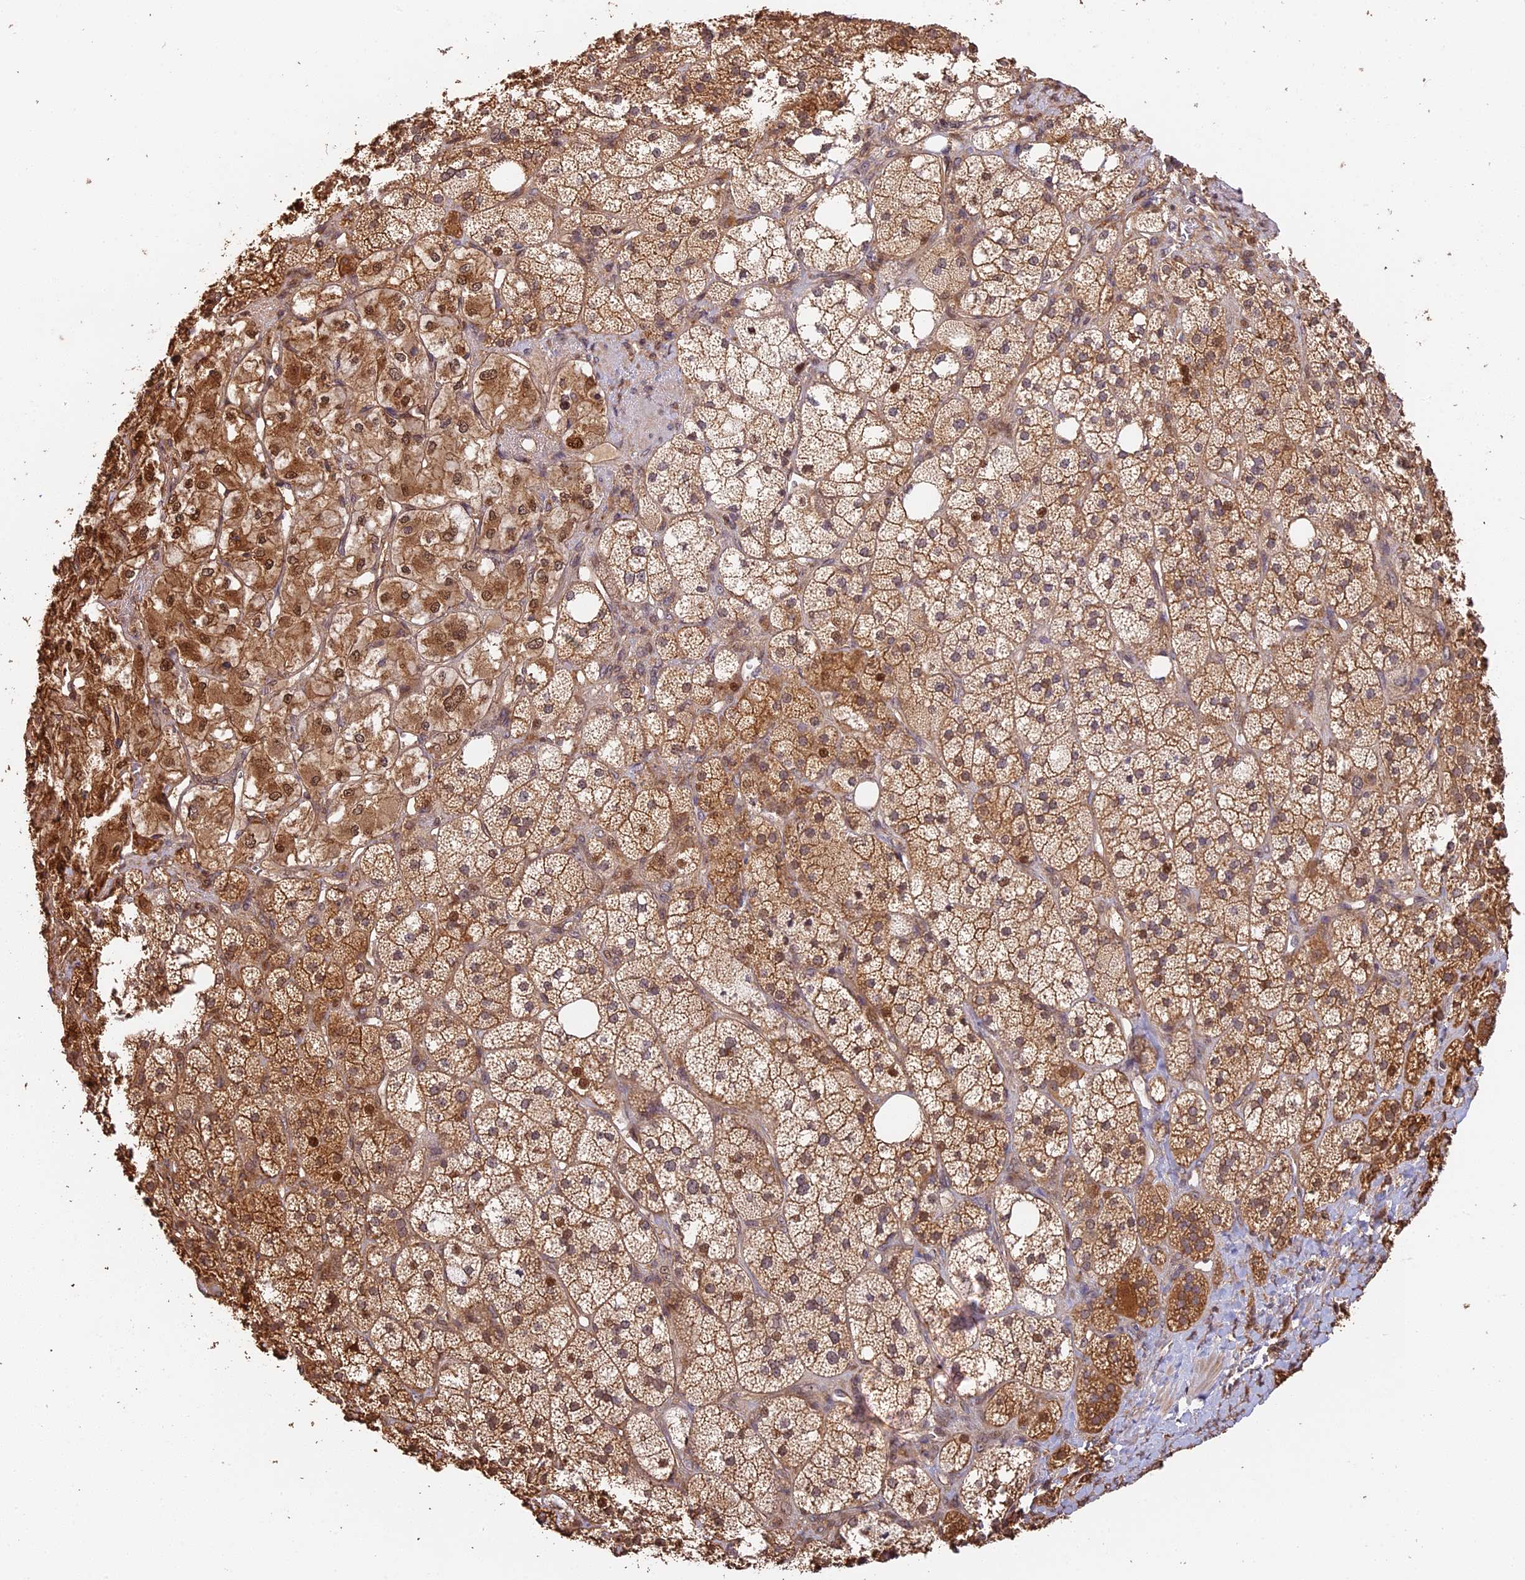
{"staining": {"intensity": "strong", "quantity": "25%-75%", "location": "cytoplasmic/membranous,nuclear"}, "tissue": "adrenal gland", "cell_type": "Glandular cells", "image_type": "normal", "snomed": [{"axis": "morphology", "description": "Normal tissue, NOS"}, {"axis": "topography", "description": "Adrenal gland"}], "caption": "Immunohistochemistry micrograph of unremarkable human adrenal gland stained for a protein (brown), which shows high levels of strong cytoplasmic/membranous,nuclear expression in approximately 25%-75% of glandular cells.", "gene": "PPP1R37", "patient": {"sex": "male", "age": 61}}